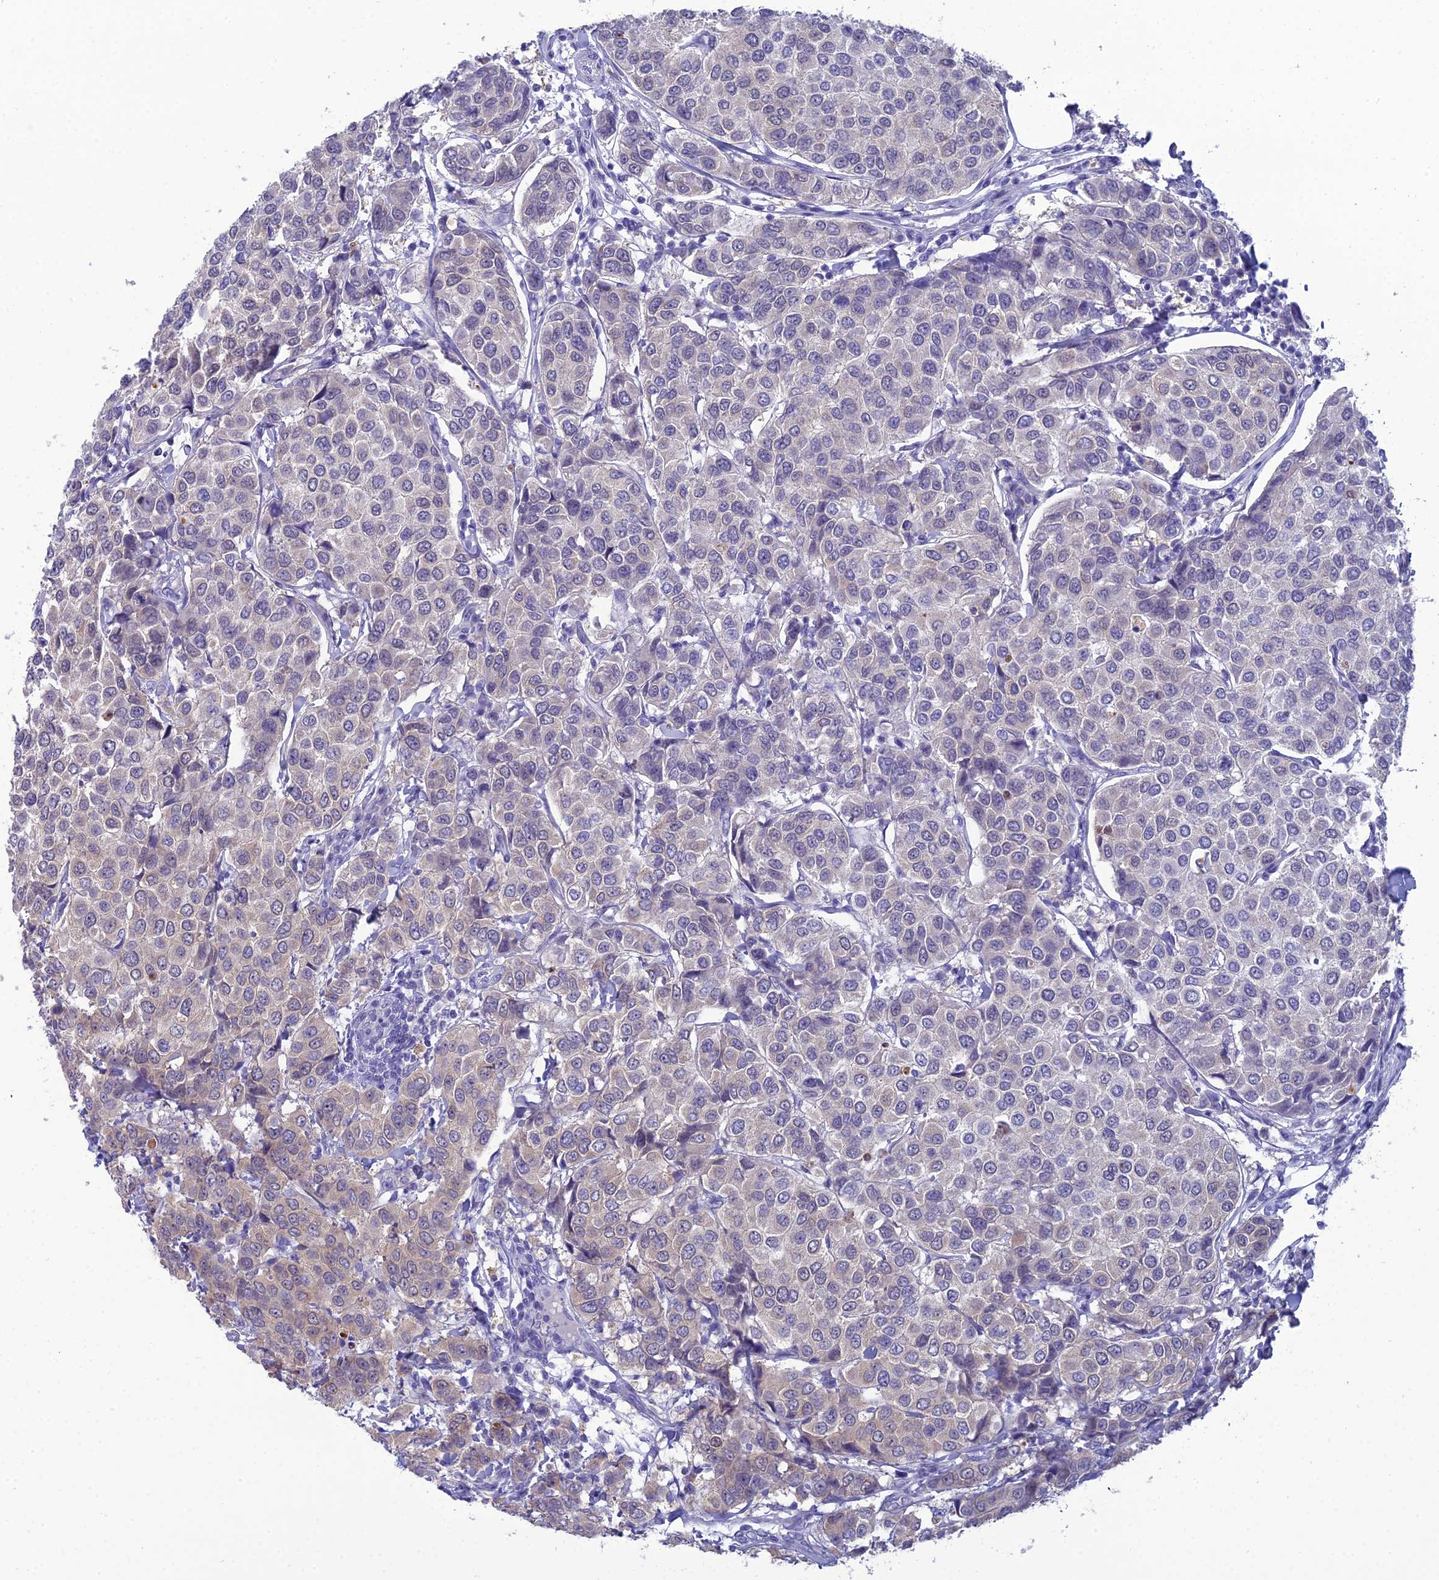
{"staining": {"intensity": "negative", "quantity": "none", "location": "none"}, "tissue": "breast cancer", "cell_type": "Tumor cells", "image_type": "cancer", "snomed": [{"axis": "morphology", "description": "Duct carcinoma"}, {"axis": "topography", "description": "Breast"}], "caption": "Tumor cells are negative for protein expression in human breast cancer (infiltrating ductal carcinoma).", "gene": "GNPNAT1", "patient": {"sex": "female", "age": 55}}